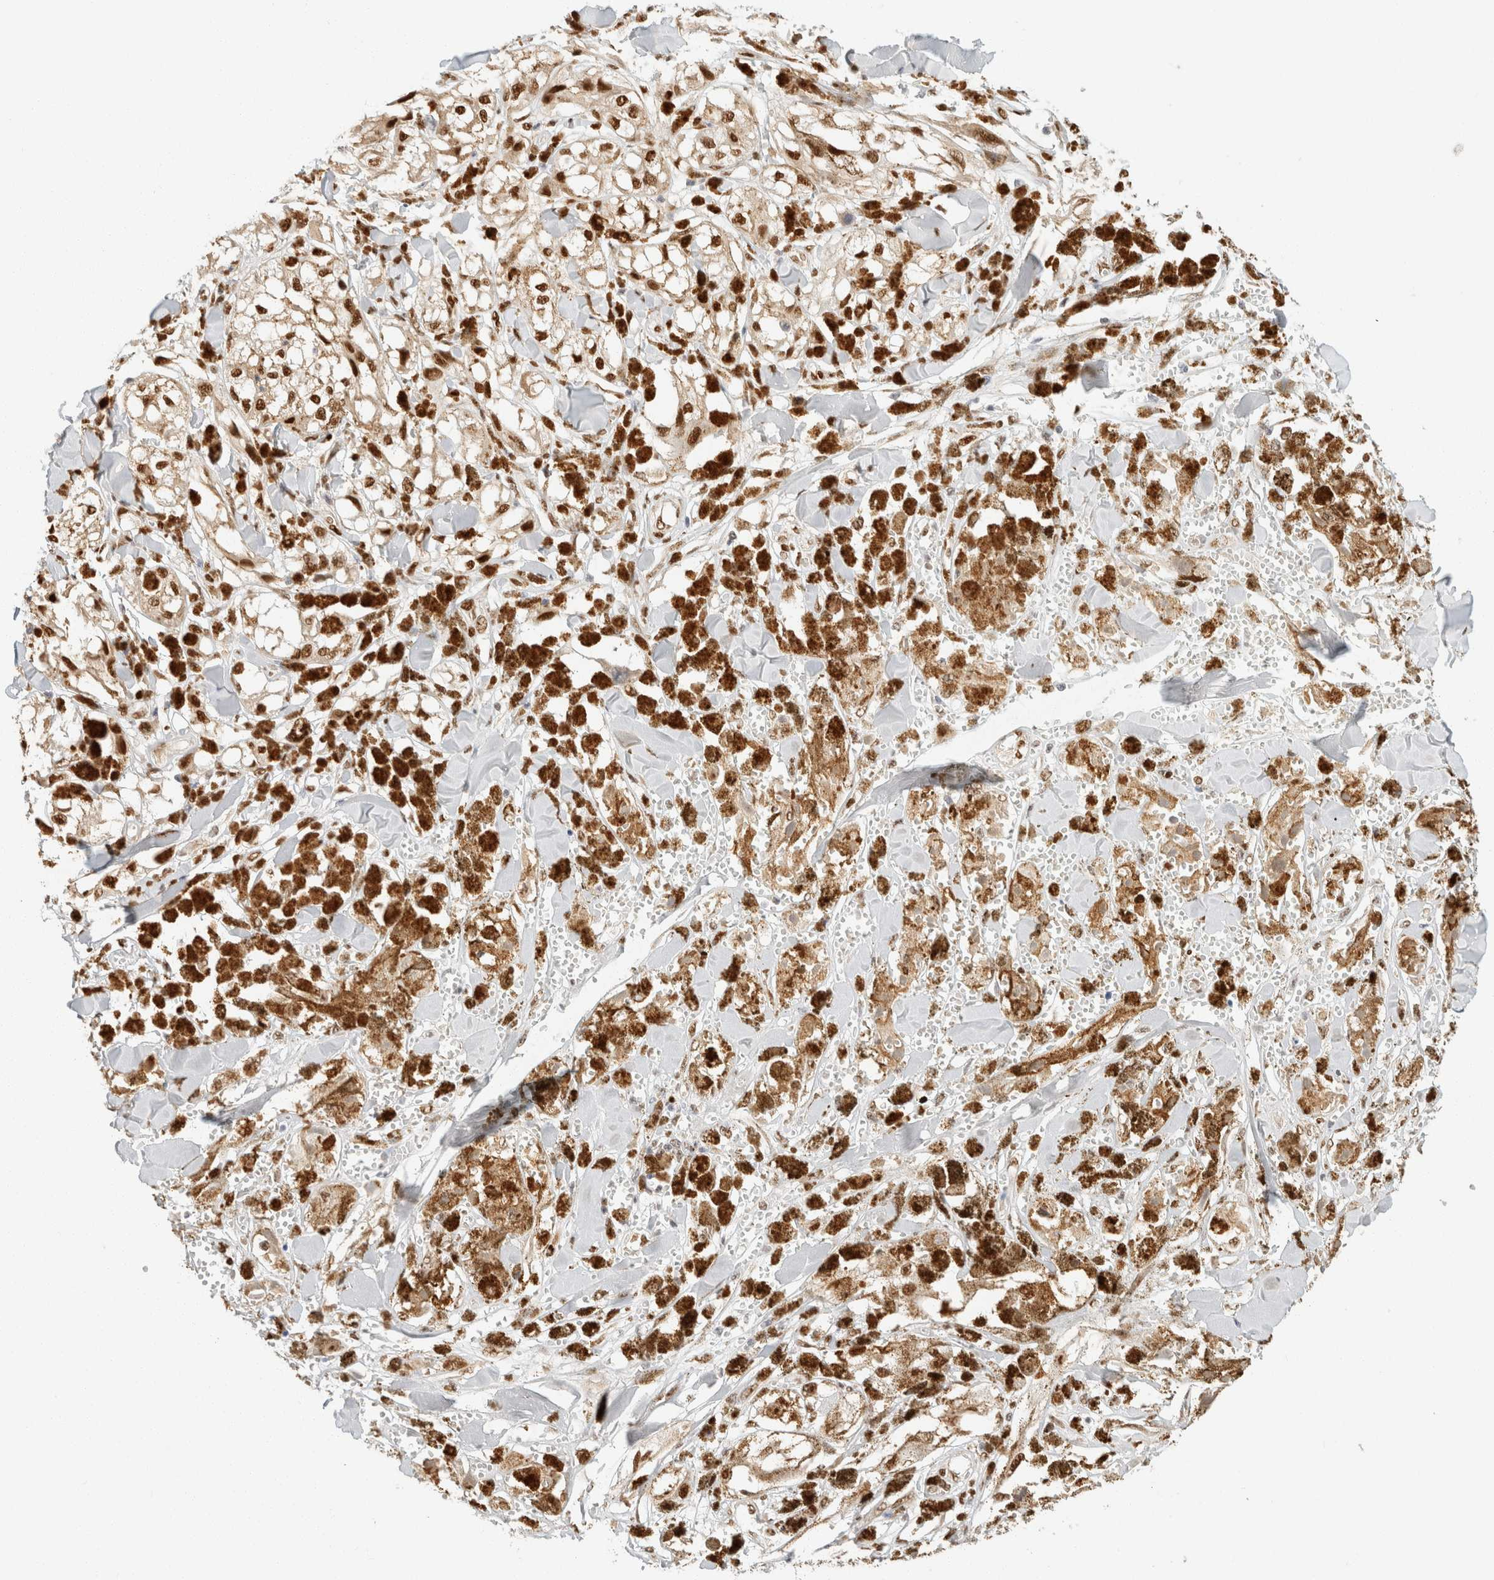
{"staining": {"intensity": "moderate", "quantity": ">75%", "location": "nuclear"}, "tissue": "melanoma", "cell_type": "Tumor cells", "image_type": "cancer", "snomed": [{"axis": "morphology", "description": "Malignant melanoma, NOS"}, {"axis": "topography", "description": "Skin"}], "caption": "Immunohistochemical staining of human malignant melanoma reveals medium levels of moderate nuclear expression in approximately >75% of tumor cells. (DAB (3,3'-diaminobenzidine) IHC with brightfield microscopy, high magnification).", "gene": "ZNF768", "patient": {"sex": "male", "age": 88}}